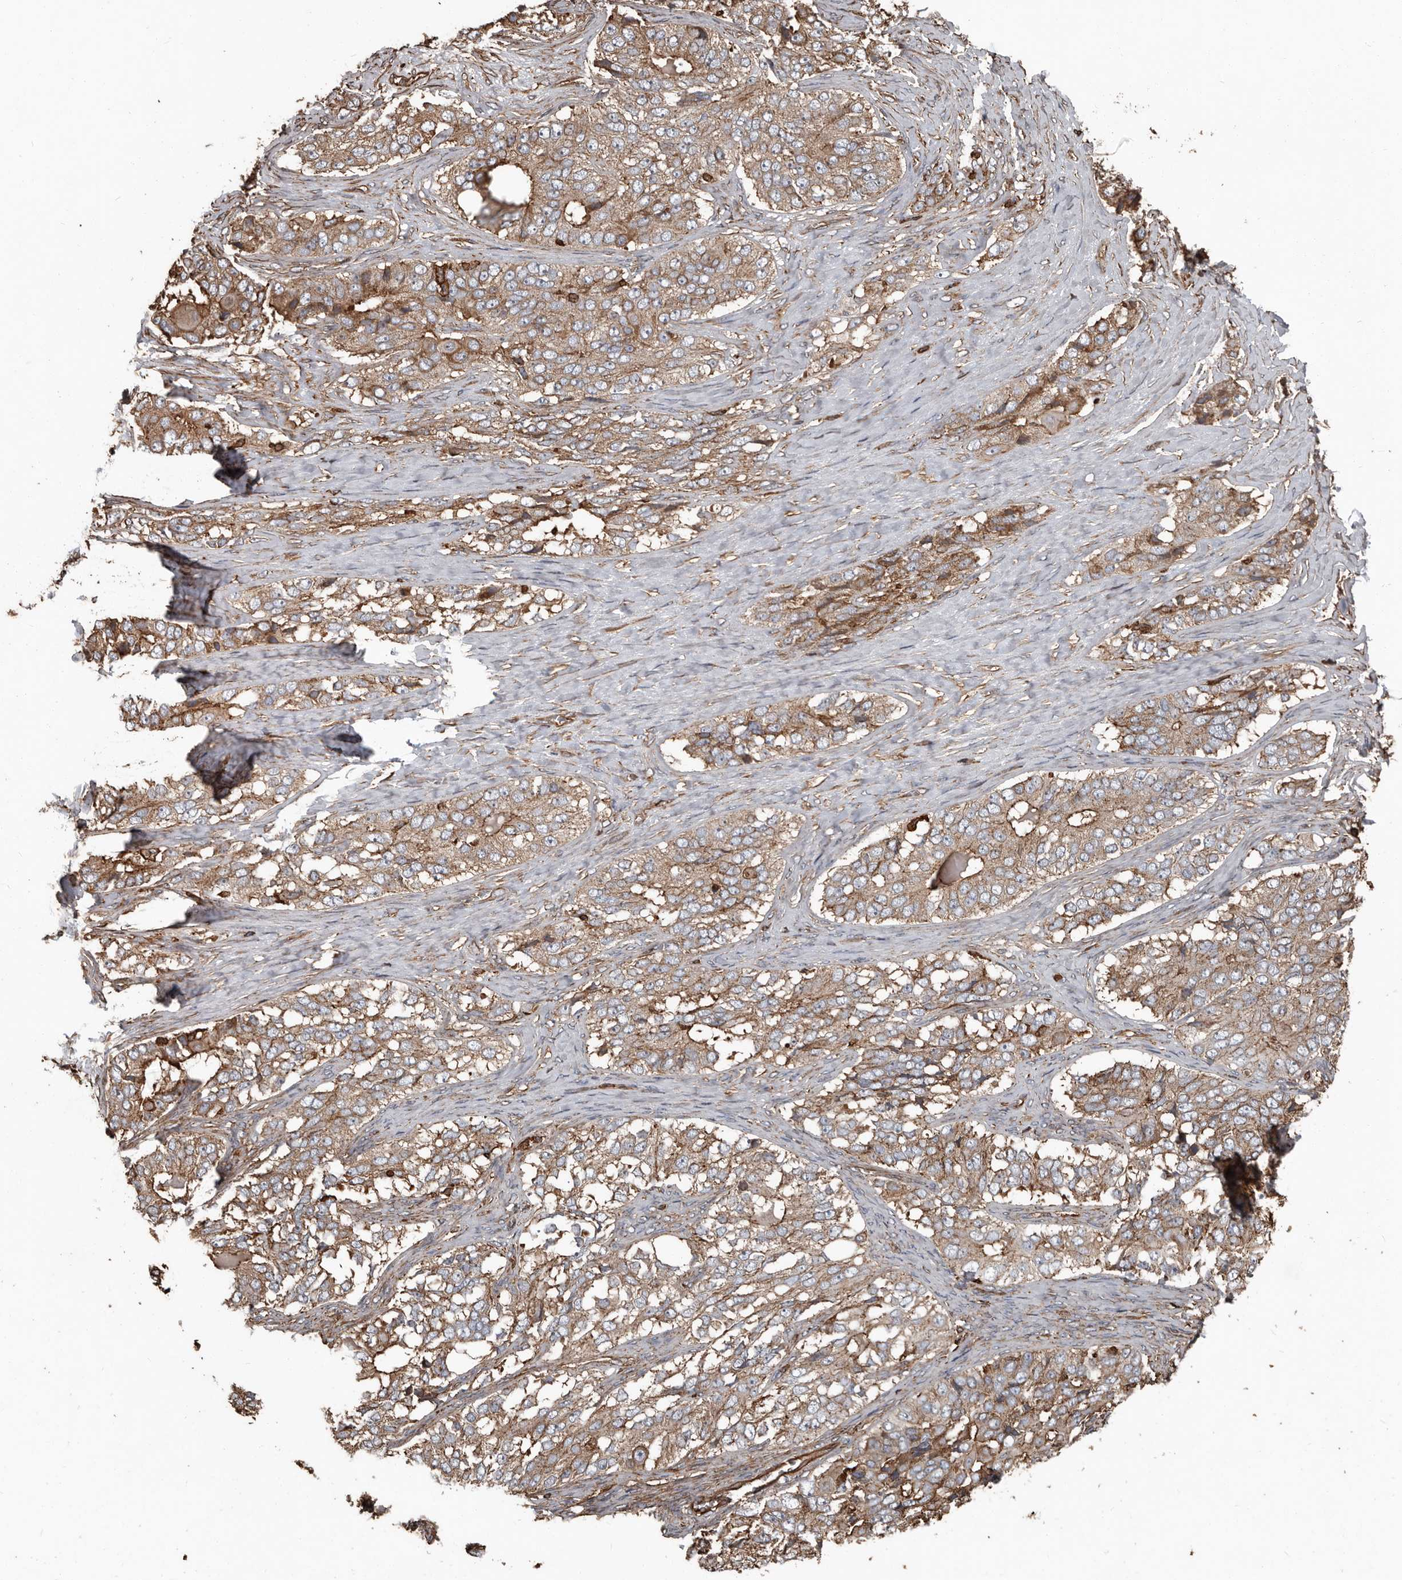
{"staining": {"intensity": "moderate", "quantity": ">75%", "location": "cytoplasmic/membranous"}, "tissue": "ovarian cancer", "cell_type": "Tumor cells", "image_type": "cancer", "snomed": [{"axis": "morphology", "description": "Carcinoma, endometroid"}, {"axis": "topography", "description": "Ovary"}], "caption": "Human ovarian cancer stained with a brown dye demonstrates moderate cytoplasmic/membranous positive staining in approximately >75% of tumor cells.", "gene": "DENND6B", "patient": {"sex": "female", "age": 51}}